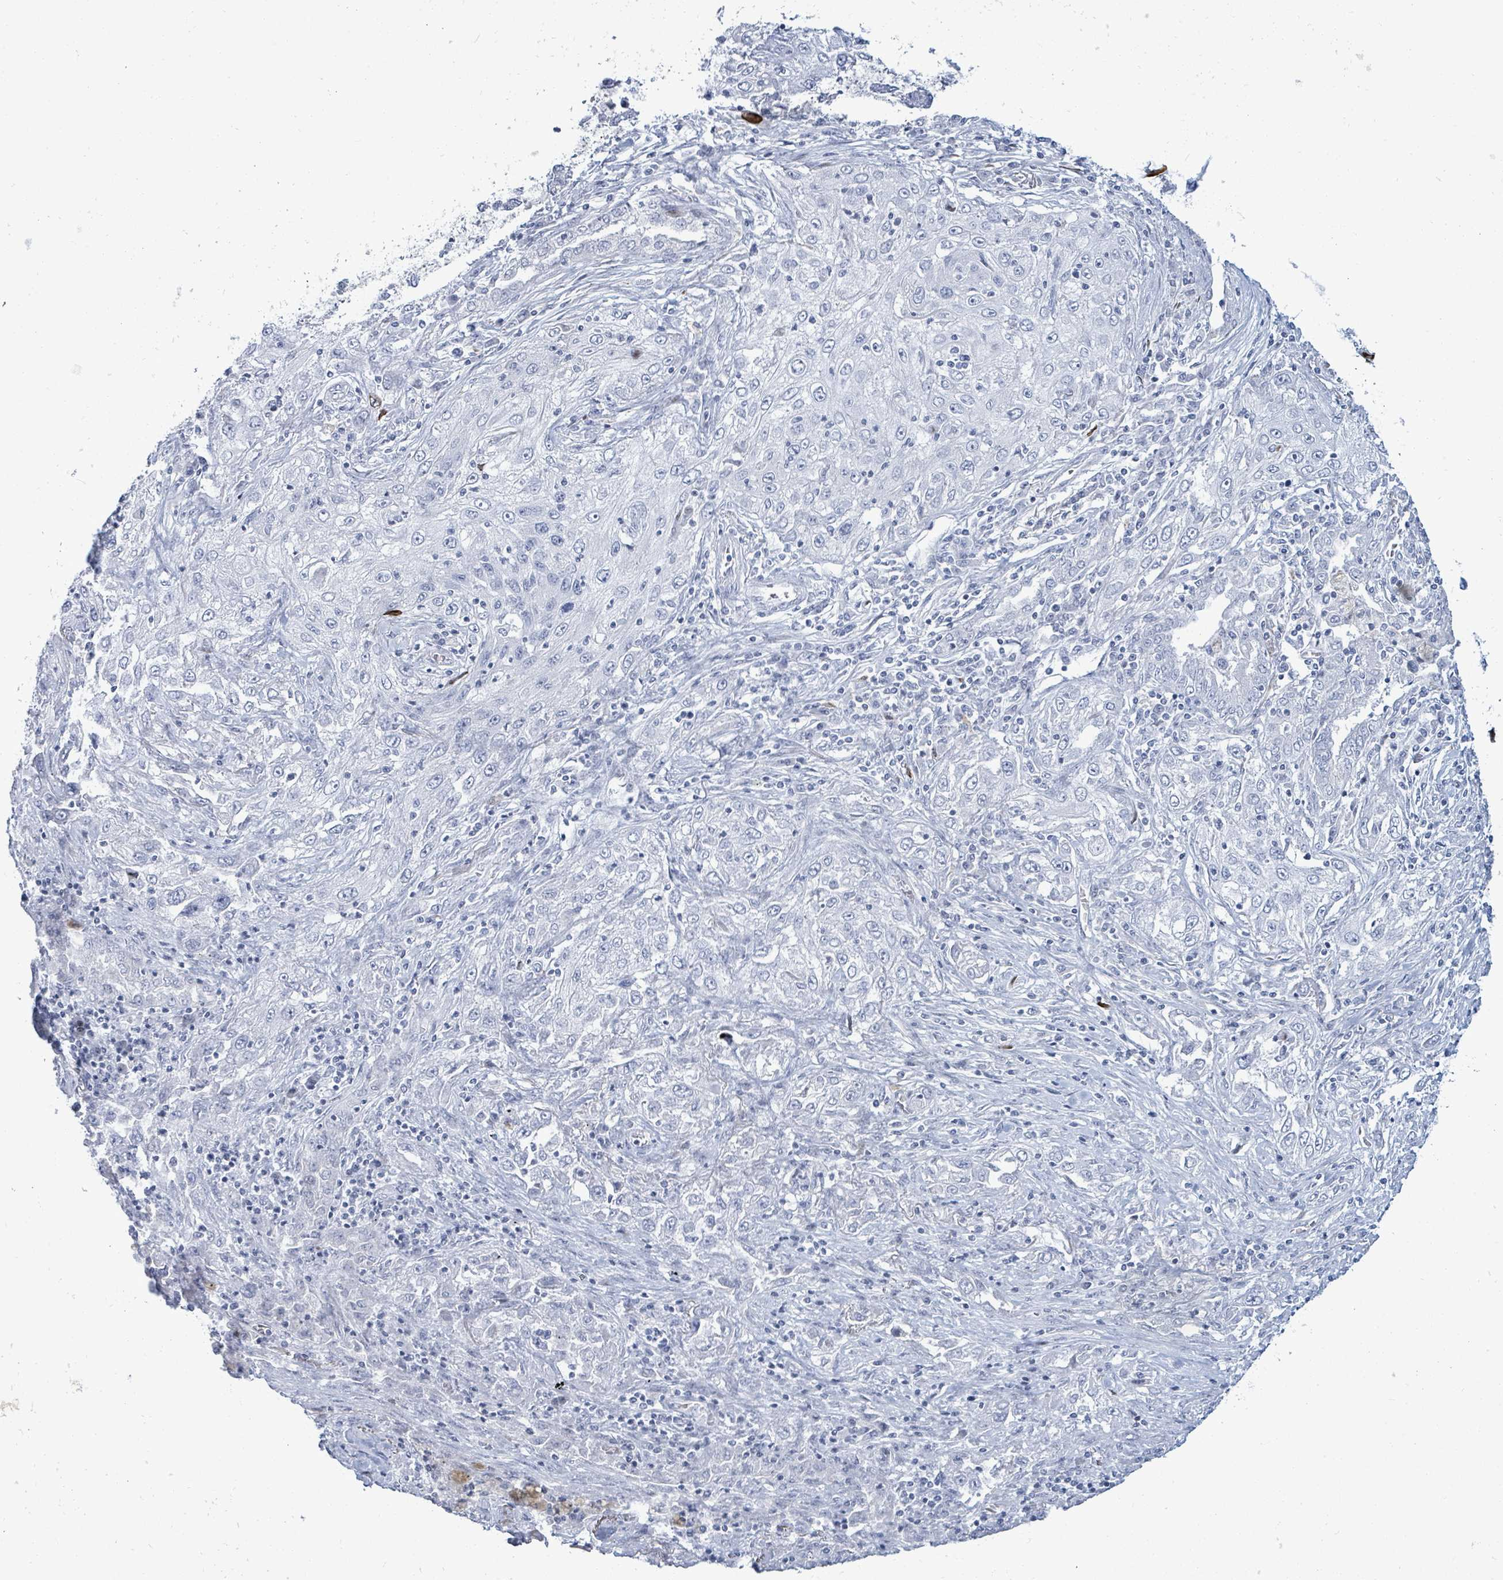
{"staining": {"intensity": "negative", "quantity": "none", "location": "none"}, "tissue": "lung cancer", "cell_type": "Tumor cells", "image_type": "cancer", "snomed": [{"axis": "morphology", "description": "Squamous cell carcinoma, NOS"}, {"axis": "topography", "description": "Lung"}], "caption": "The immunohistochemistry micrograph has no significant staining in tumor cells of lung cancer (squamous cell carcinoma) tissue. Nuclei are stained in blue.", "gene": "MALL", "patient": {"sex": "female", "age": 69}}